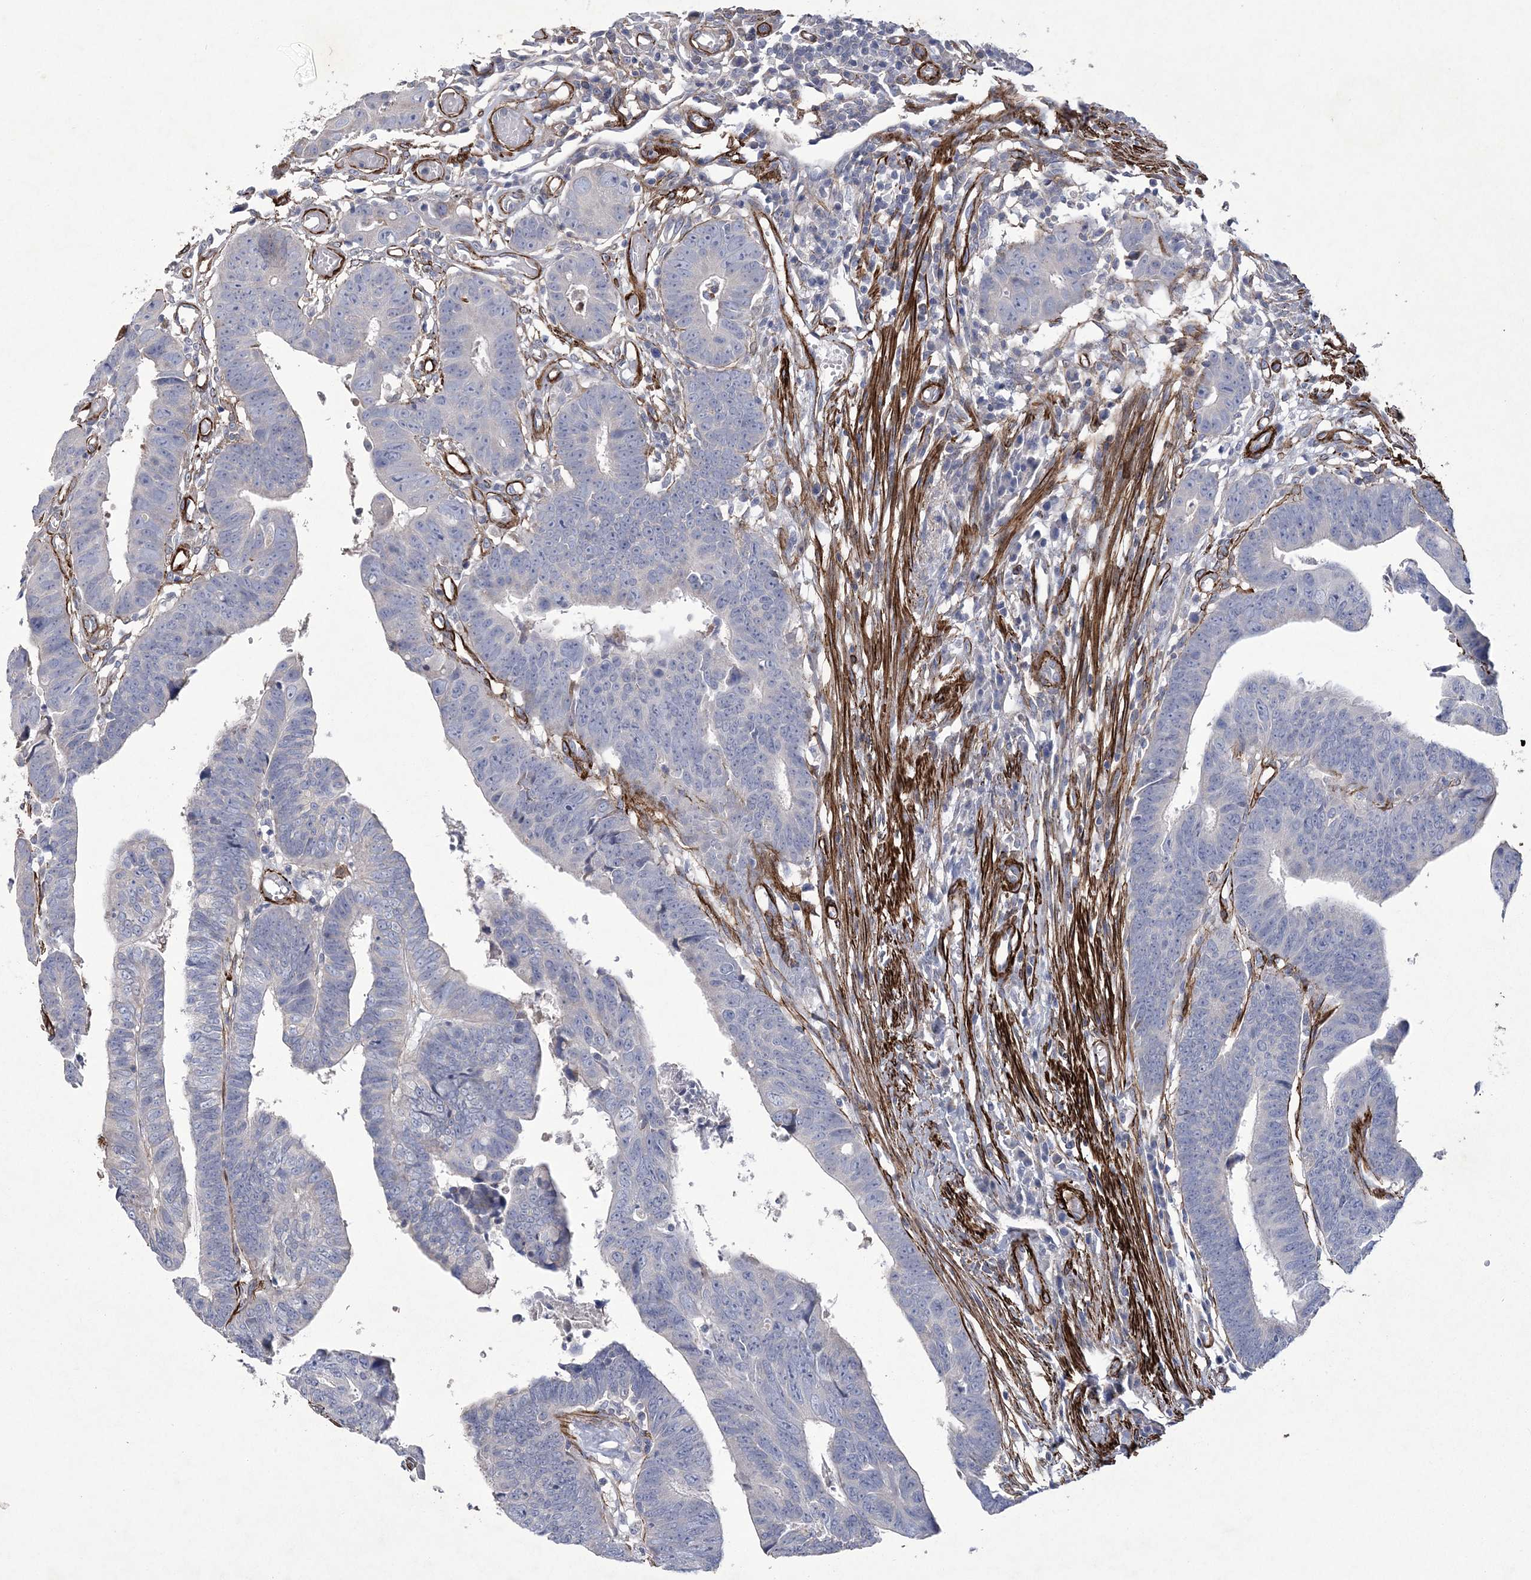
{"staining": {"intensity": "negative", "quantity": "none", "location": "none"}, "tissue": "colorectal cancer", "cell_type": "Tumor cells", "image_type": "cancer", "snomed": [{"axis": "morphology", "description": "Adenocarcinoma, NOS"}, {"axis": "topography", "description": "Rectum"}], "caption": "High magnification brightfield microscopy of colorectal adenocarcinoma stained with DAB (3,3'-diaminobenzidine) (brown) and counterstained with hematoxylin (blue): tumor cells show no significant positivity.", "gene": "ARSJ", "patient": {"sex": "female", "age": 65}}